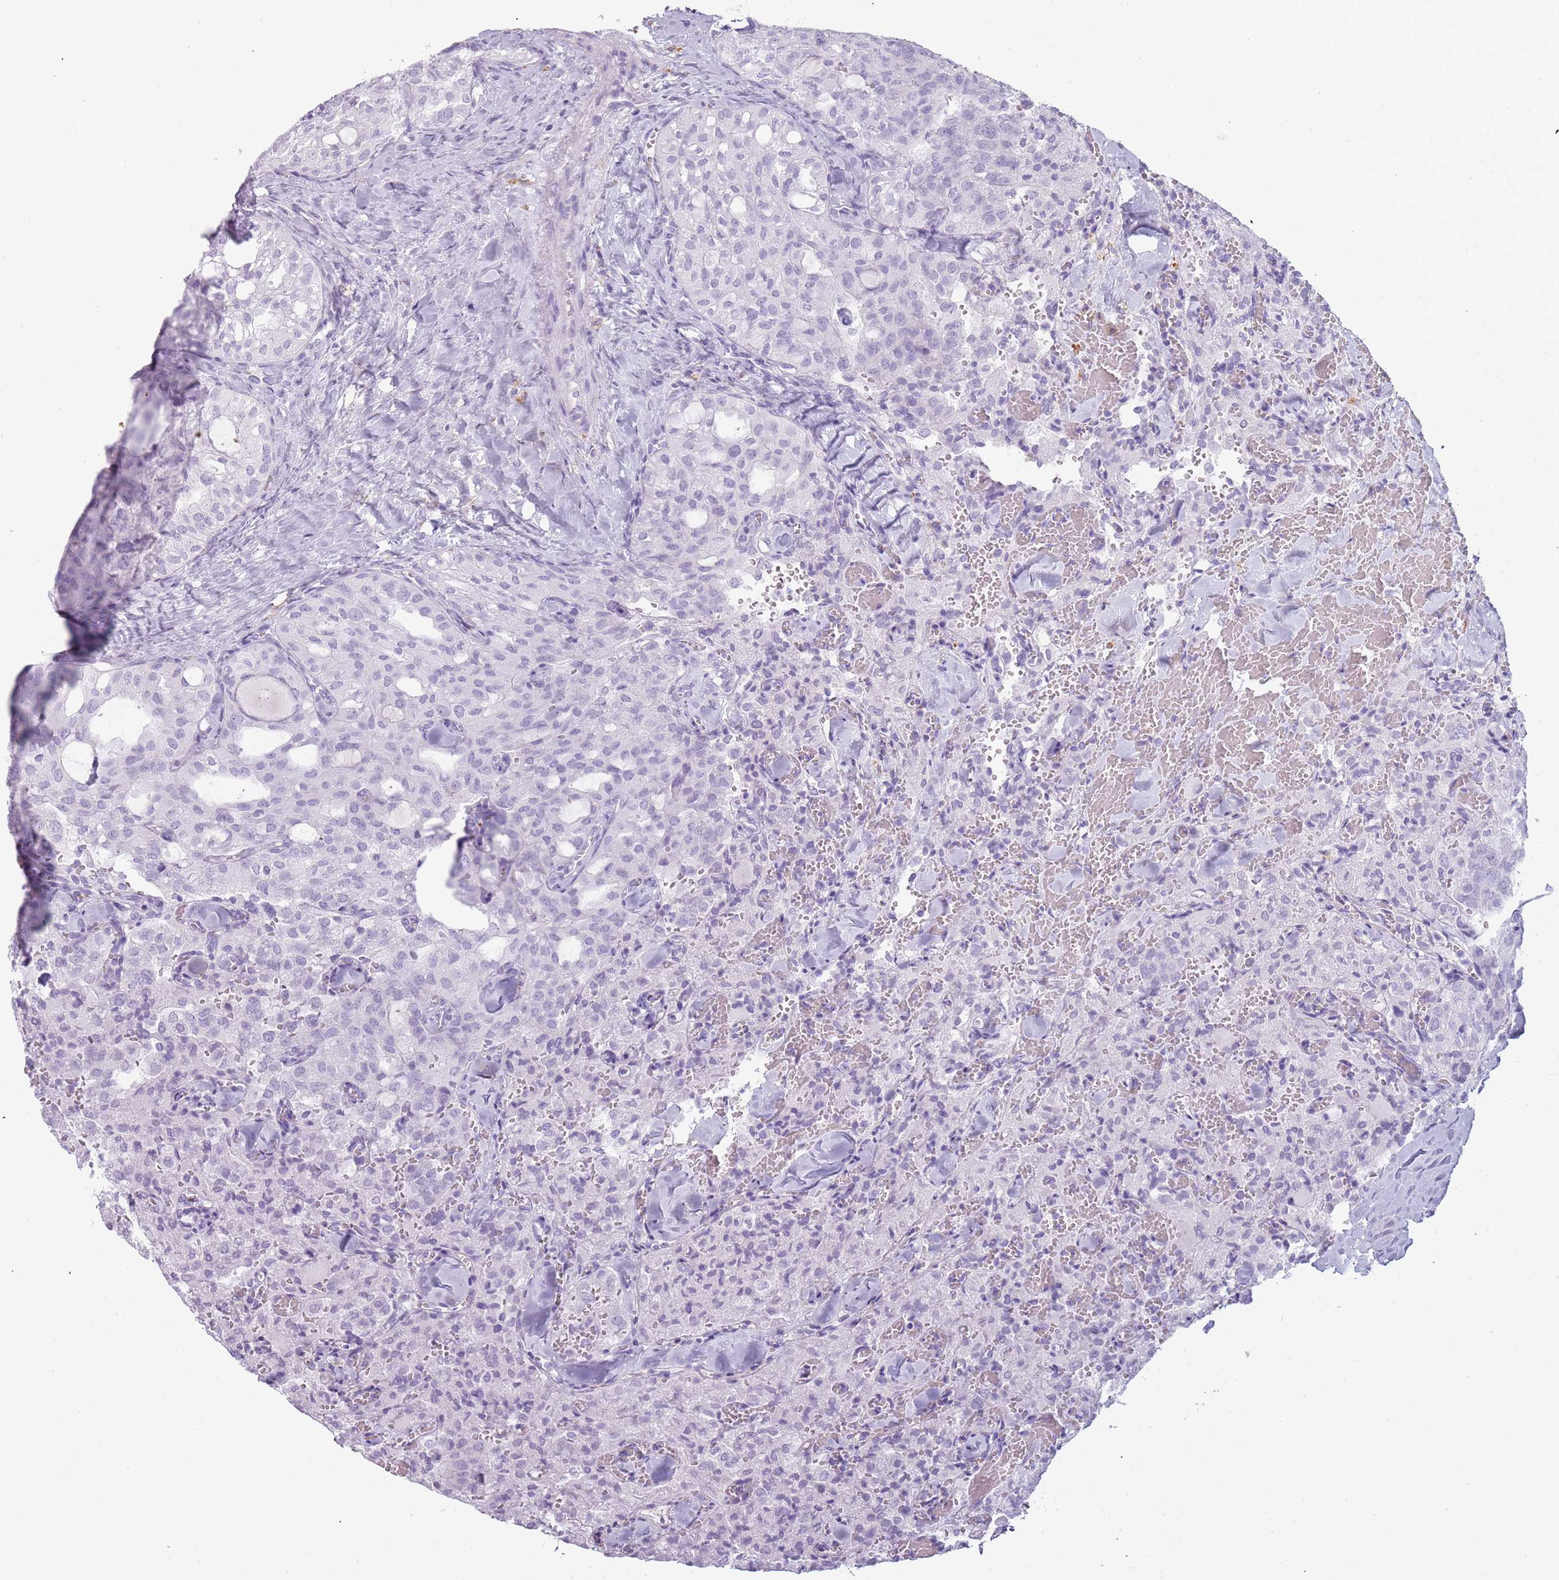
{"staining": {"intensity": "negative", "quantity": "none", "location": "none"}, "tissue": "thyroid cancer", "cell_type": "Tumor cells", "image_type": "cancer", "snomed": [{"axis": "morphology", "description": "Follicular adenoma carcinoma, NOS"}, {"axis": "topography", "description": "Thyroid gland"}], "caption": "There is no significant staining in tumor cells of thyroid cancer.", "gene": "COLEC12", "patient": {"sex": "male", "age": 75}}